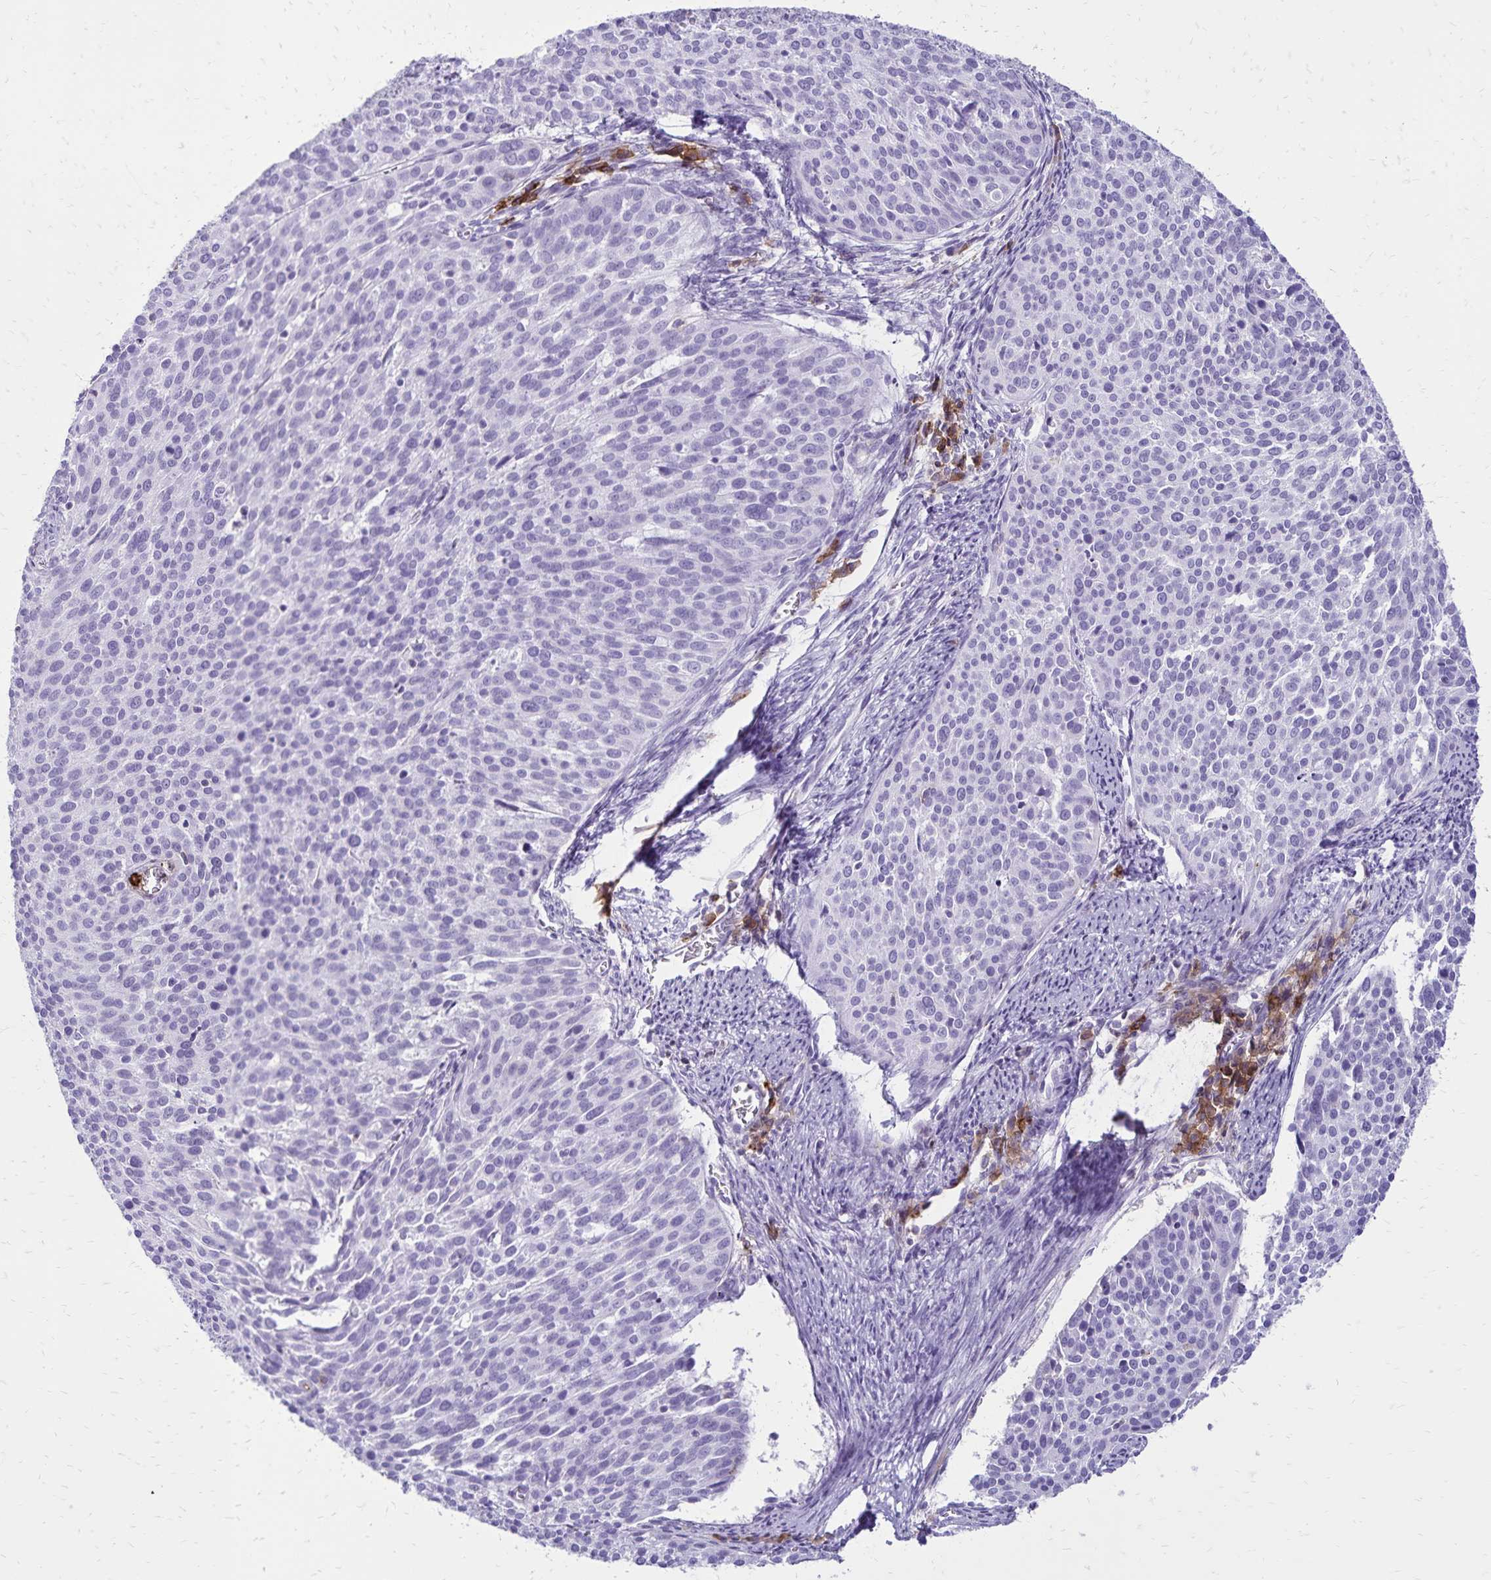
{"staining": {"intensity": "negative", "quantity": "none", "location": "none"}, "tissue": "cervical cancer", "cell_type": "Tumor cells", "image_type": "cancer", "snomed": [{"axis": "morphology", "description": "Squamous cell carcinoma, NOS"}, {"axis": "topography", "description": "Cervix"}], "caption": "The histopathology image exhibits no staining of tumor cells in squamous cell carcinoma (cervical).", "gene": "CD27", "patient": {"sex": "female", "age": 39}}